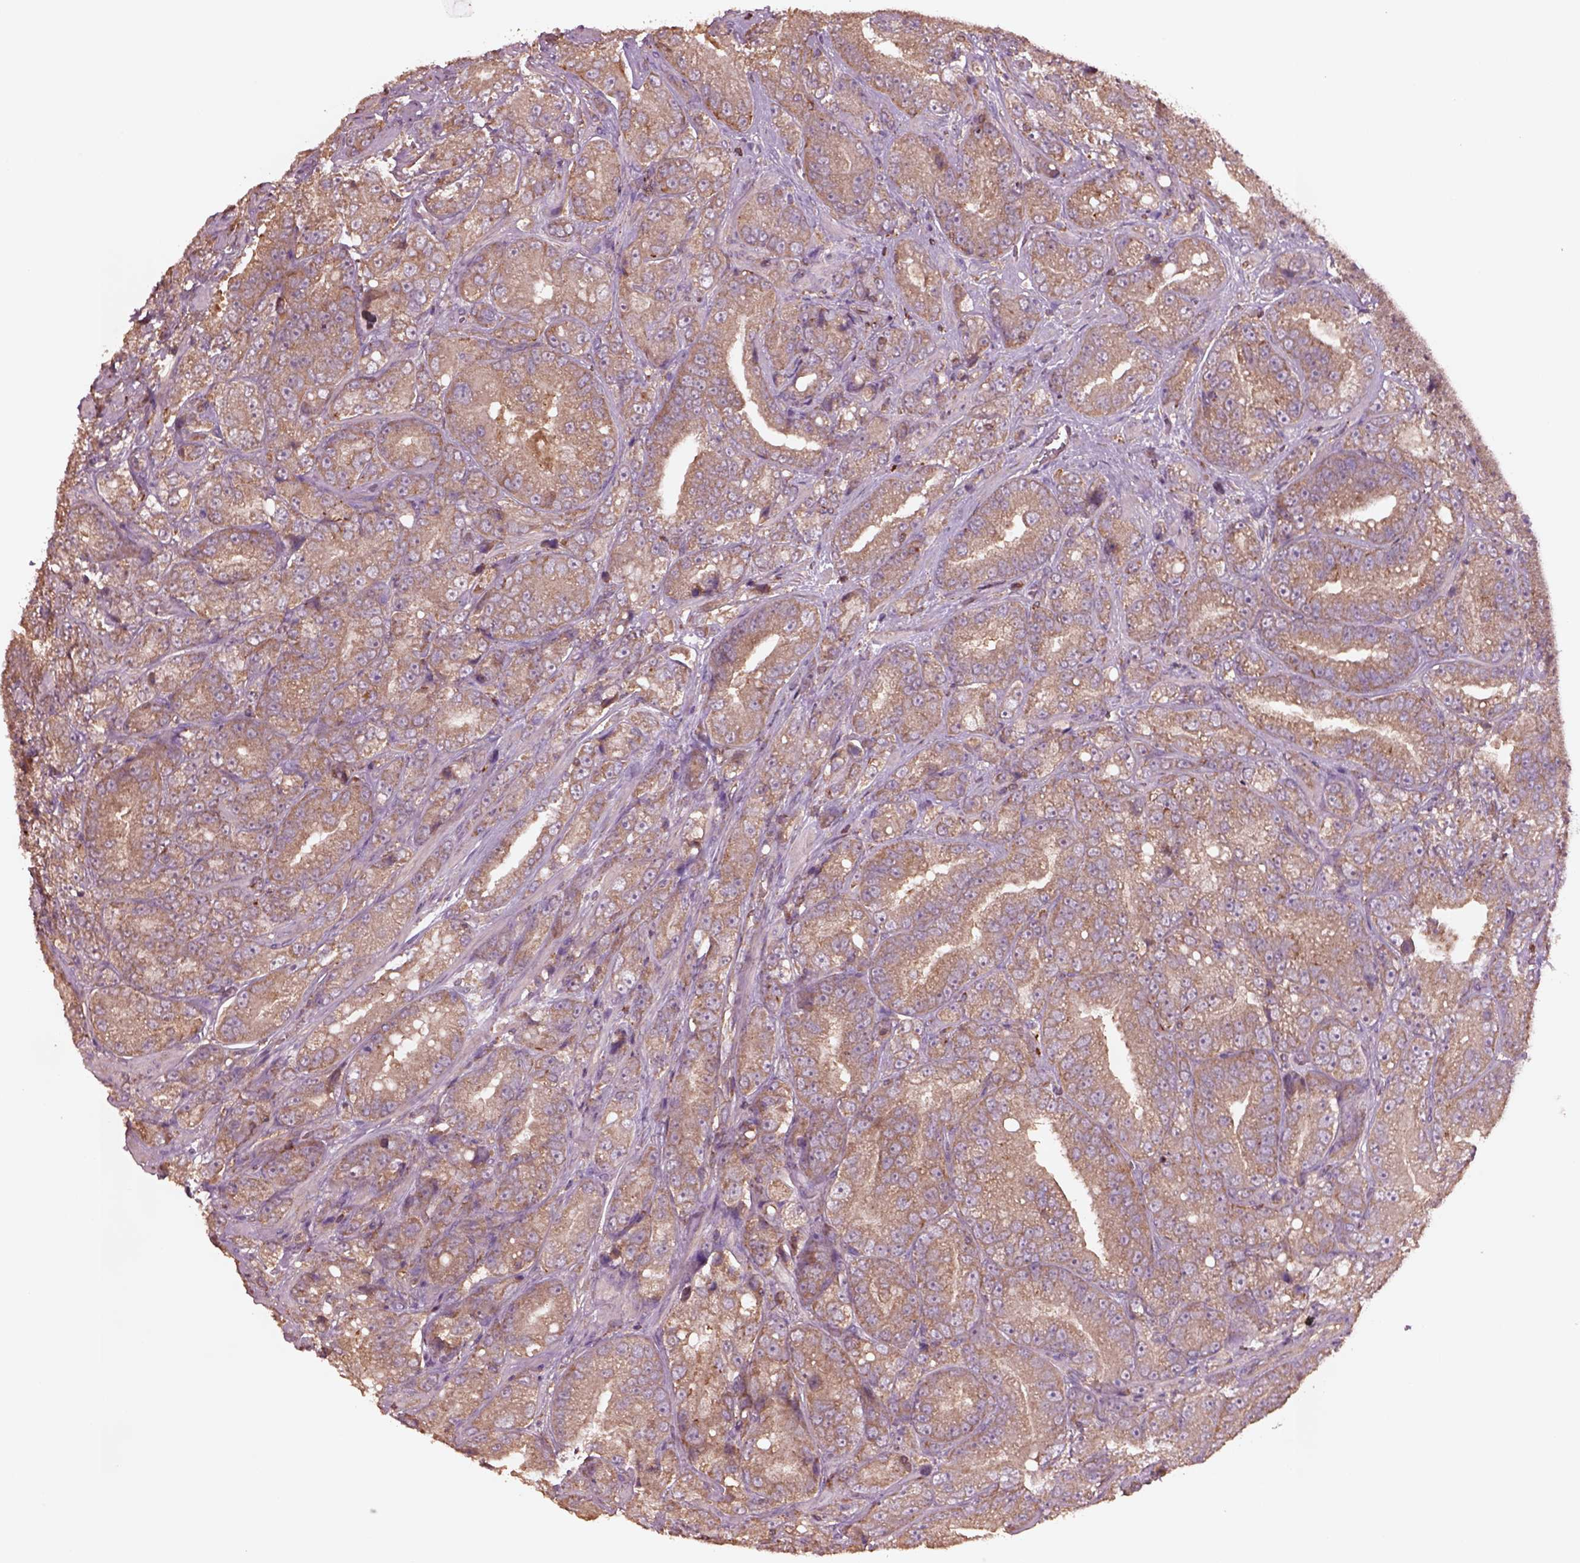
{"staining": {"intensity": "weak", "quantity": "25%-75%", "location": "cytoplasmic/membranous"}, "tissue": "prostate cancer", "cell_type": "Tumor cells", "image_type": "cancer", "snomed": [{"axis": "morphology", "description": "Adenocarcinoma, NOS"}, {"axis": "topography", "description": "Prostate"}], "caption": "Immunohistochemical staining of prostate cancer (adenocarcinoma) reveals weak cytoplasmic/membranous protein staining in about 25%-75% of tumor cells.", "gene": "TRADD", "patient": {"sex": "male", "age": 63}}